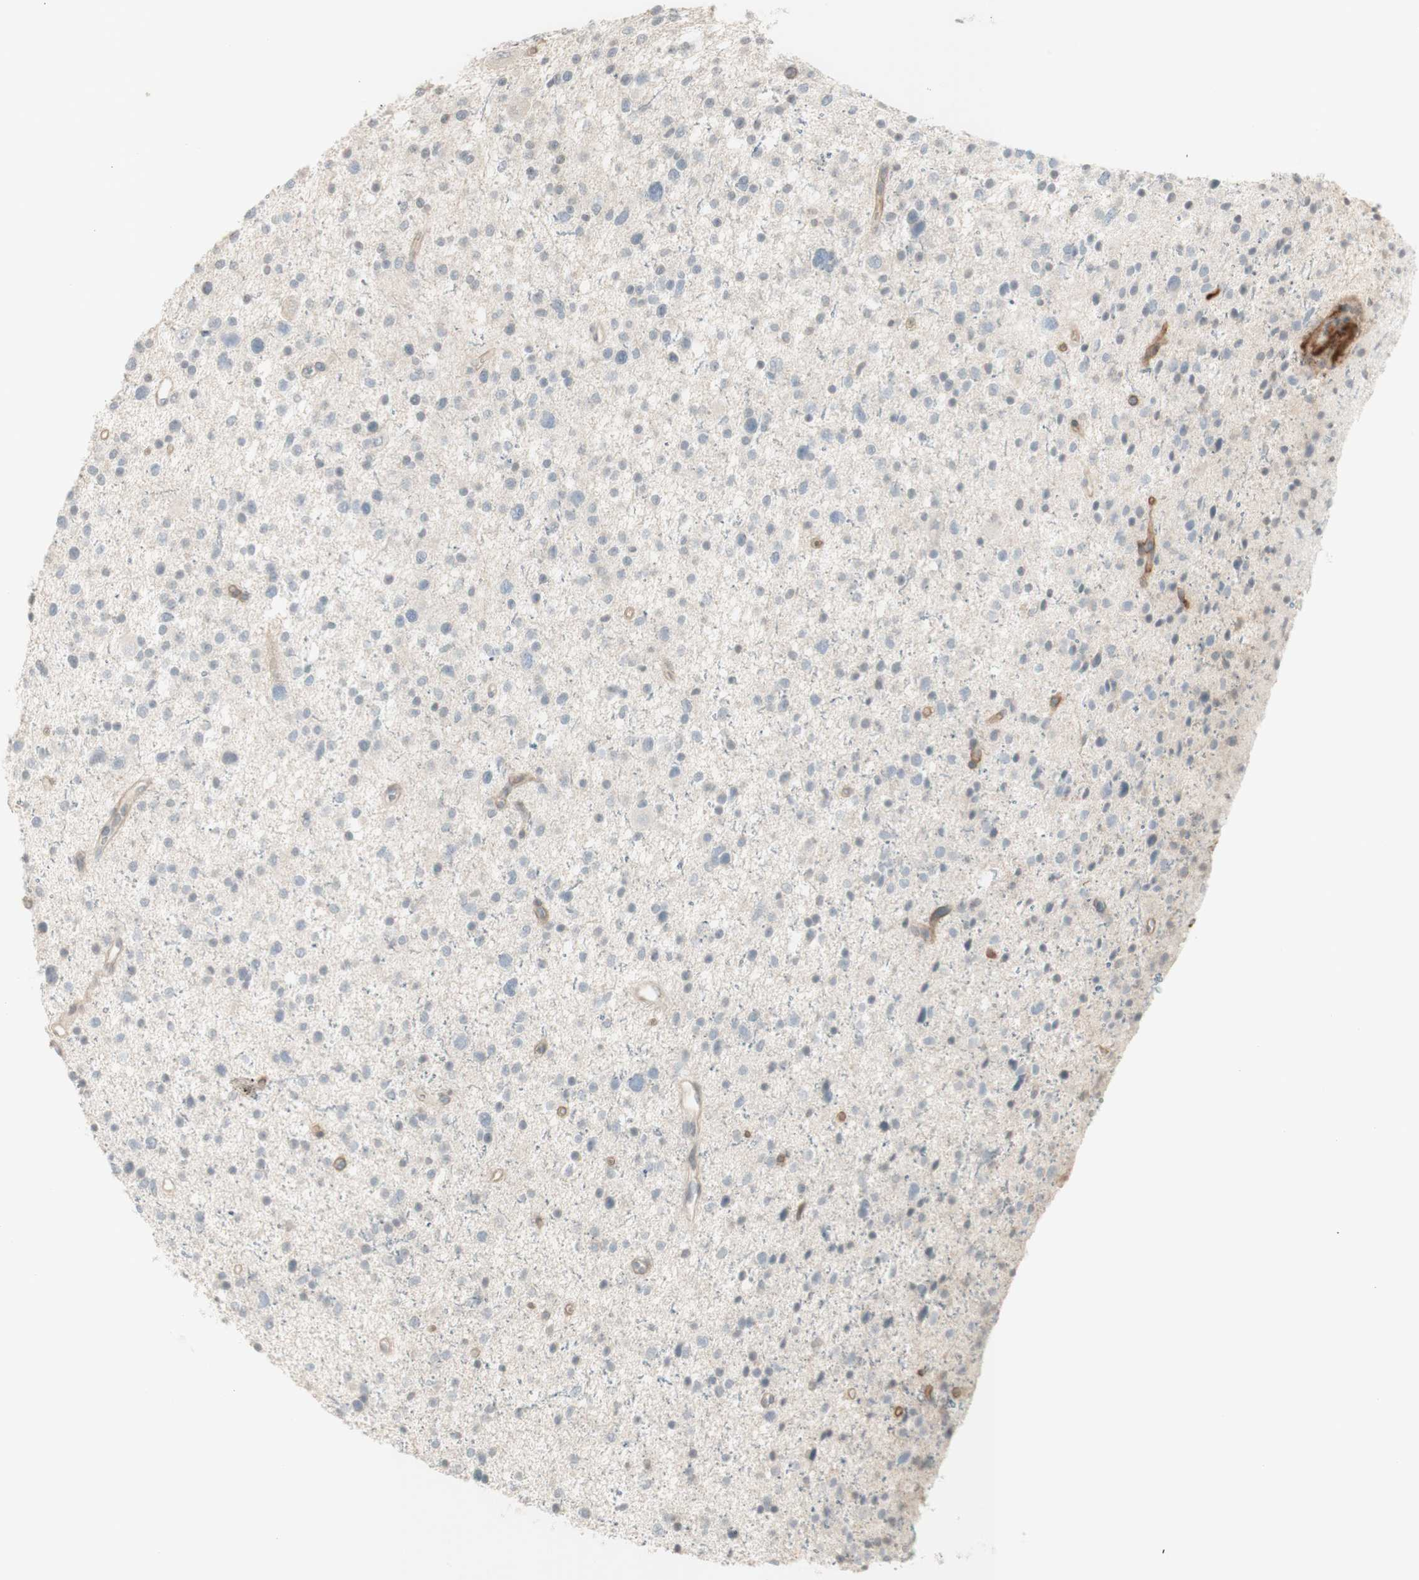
{"staining": {"intensity": "negative", "quantity": "none", "location": "none"}, "tissue": "glioma", "cell_type": "Tumor cells", "image_type": "cancer", "snomed": [{"axis": "morphology", "description": "Glioma, malignant, Low grade"}, {"axis": "topography", "description": "Brain"}], "caption": "High power microscopy micrograph of an immunohistochemistry photomicrograph of malignant glioma (low-grade), revealing no significant staining in tumor cells. (DAB (3,3'-diaminobenzidine) immunohistochemistry (IHC), high magnification).", "gene": "NID1", "patient": {"sex": "female", "age": 37}}